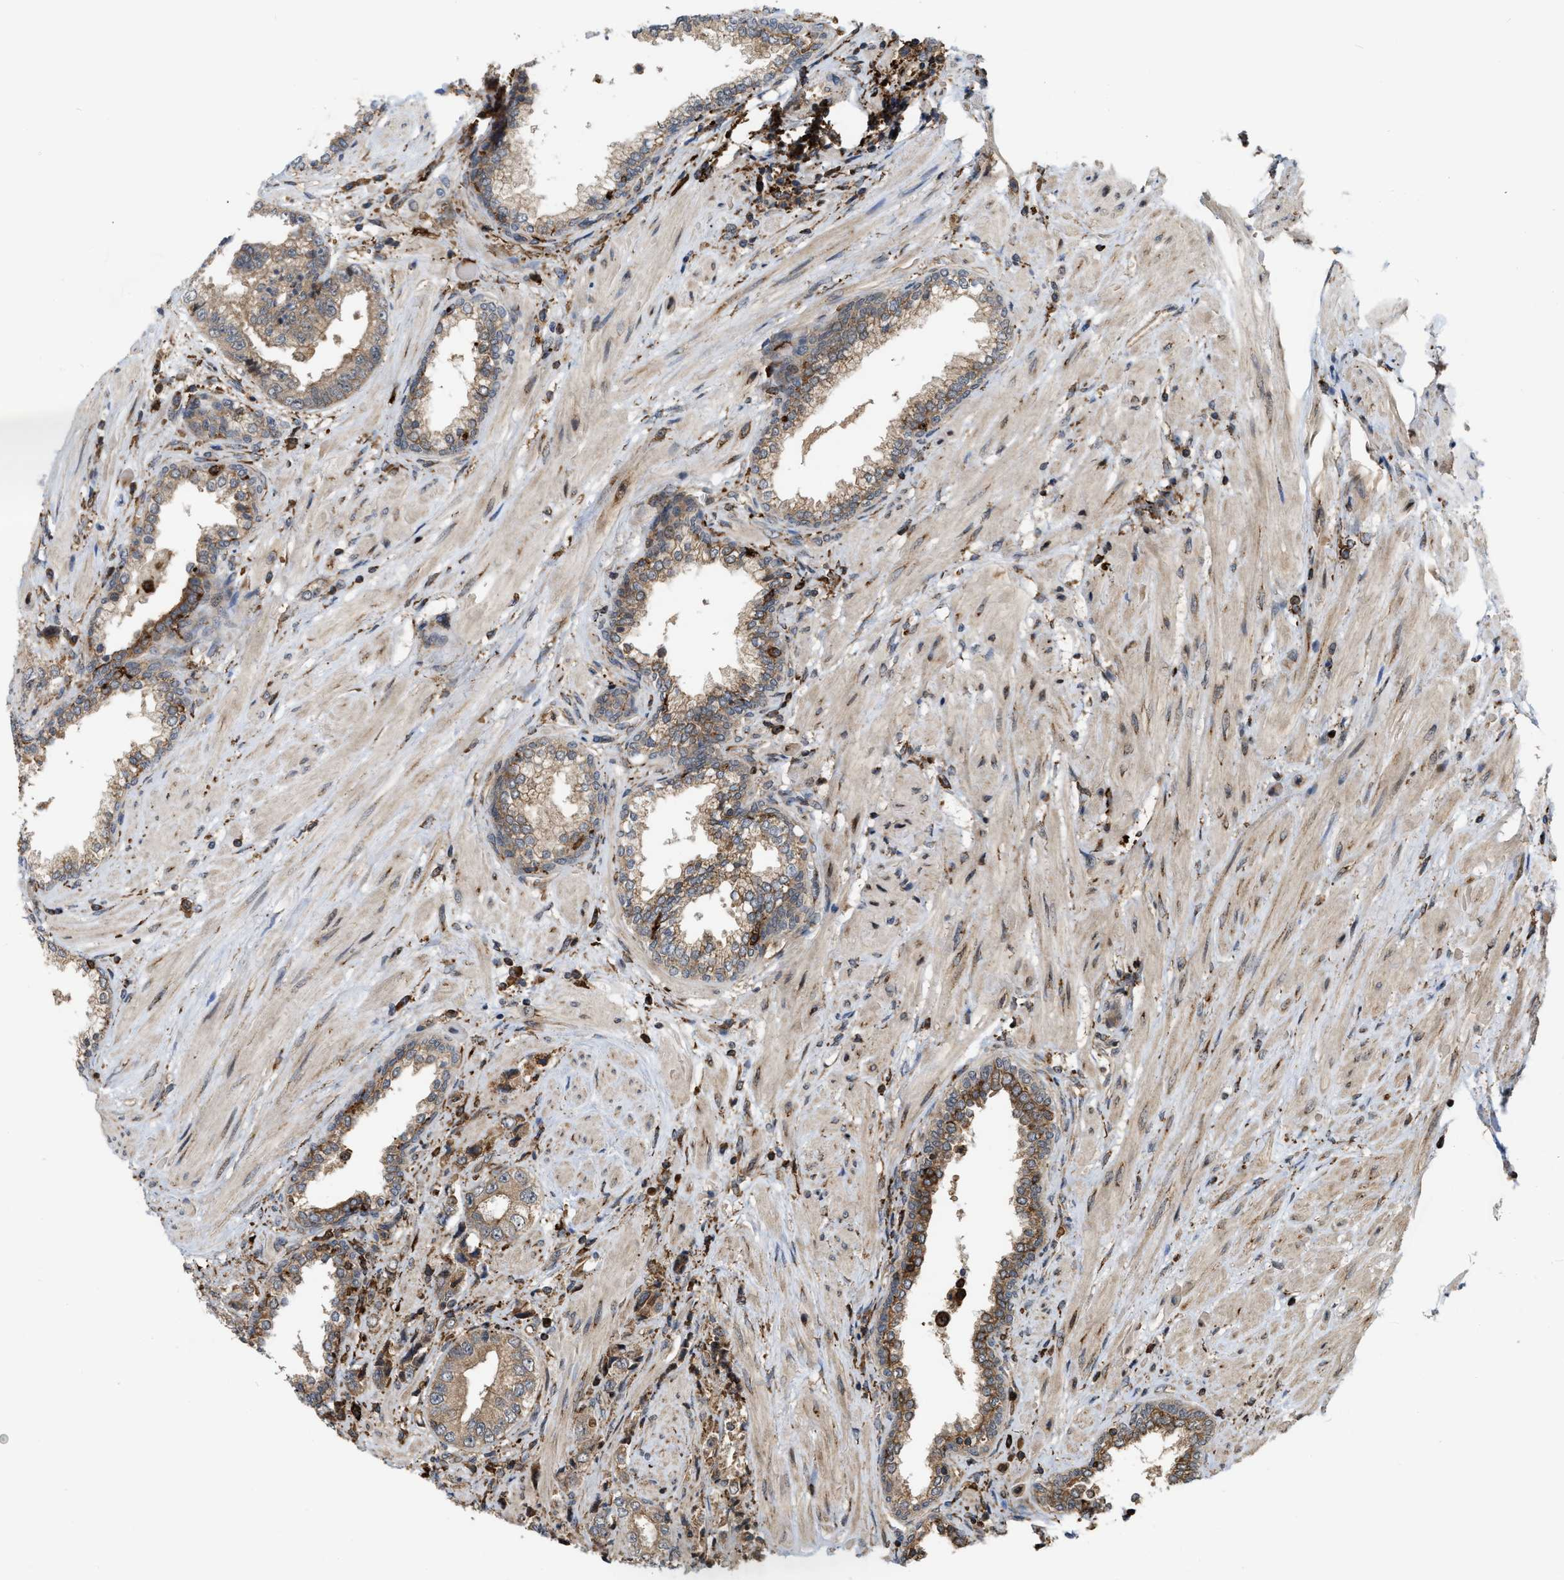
{"staining": {"intensity": "moderate", "quantity": ">75%", "location": "cytoplasmic/membranous"}, "tissue": "prostate cancer", "cell_type": "Tumor cells", "image_type": "cancer", "snomed": [{"axis": "morphology", "description": "Adenocarcinoma, High grade"}, {"axis": "topography", "description": "Prostate"}], "caption": "A micrograph of human prostate high-grade adenocarcinoma stained for a protein reveals moderate cytoplasmic/membranous brown staining in tumor cells. The staining was performed using DAB to visualize the protein expression in brown, while the nuclei were stained in blue with hematoxylin (Magnification: 20x).", "gene": "IQCE", "patient": {"sex": "male", "age": 61}}